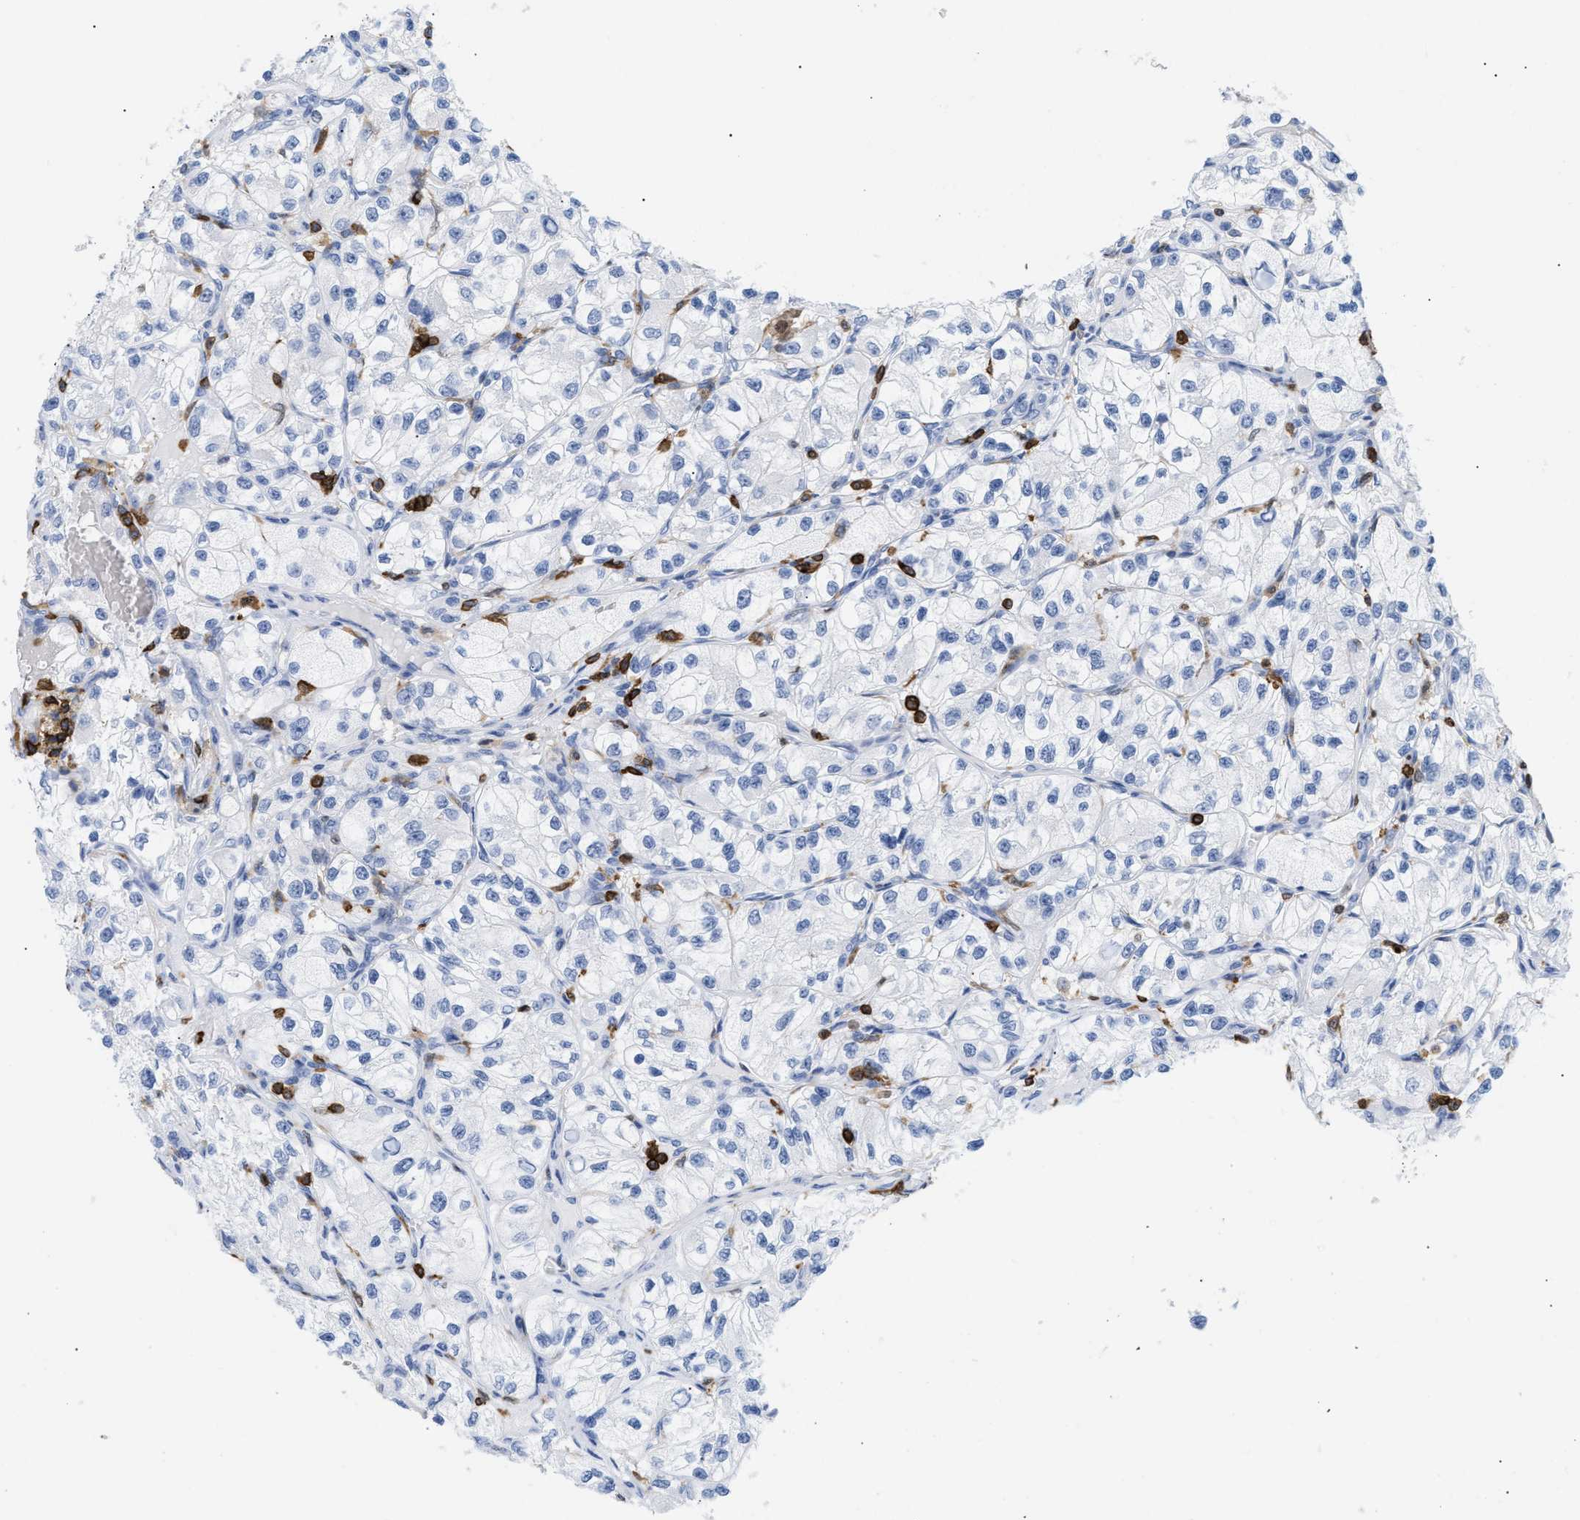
{"staining": {"intensity": "negative", "quantity": "none", "location": "none"}, "tissue": "renal cancer", "cell_type": "Tumor cells", "image_type": "cancer", "snomed": [{"axis": "morphology", "description": "Adenocarcinoma, NOS"}, {"axis": "topography", "description": "Kidney"}], "caption": "IHC histopathology image of neoplastic tissue: renal adenocarcinoma stained with DAB reveals no significant protein staining in tumor cells. The staining is performed using DAB brown chromogen with nuclei counter-stained in using hematoxylin.", "gene": "LCP1", "patient": {"sex": "female", "age": 57}}